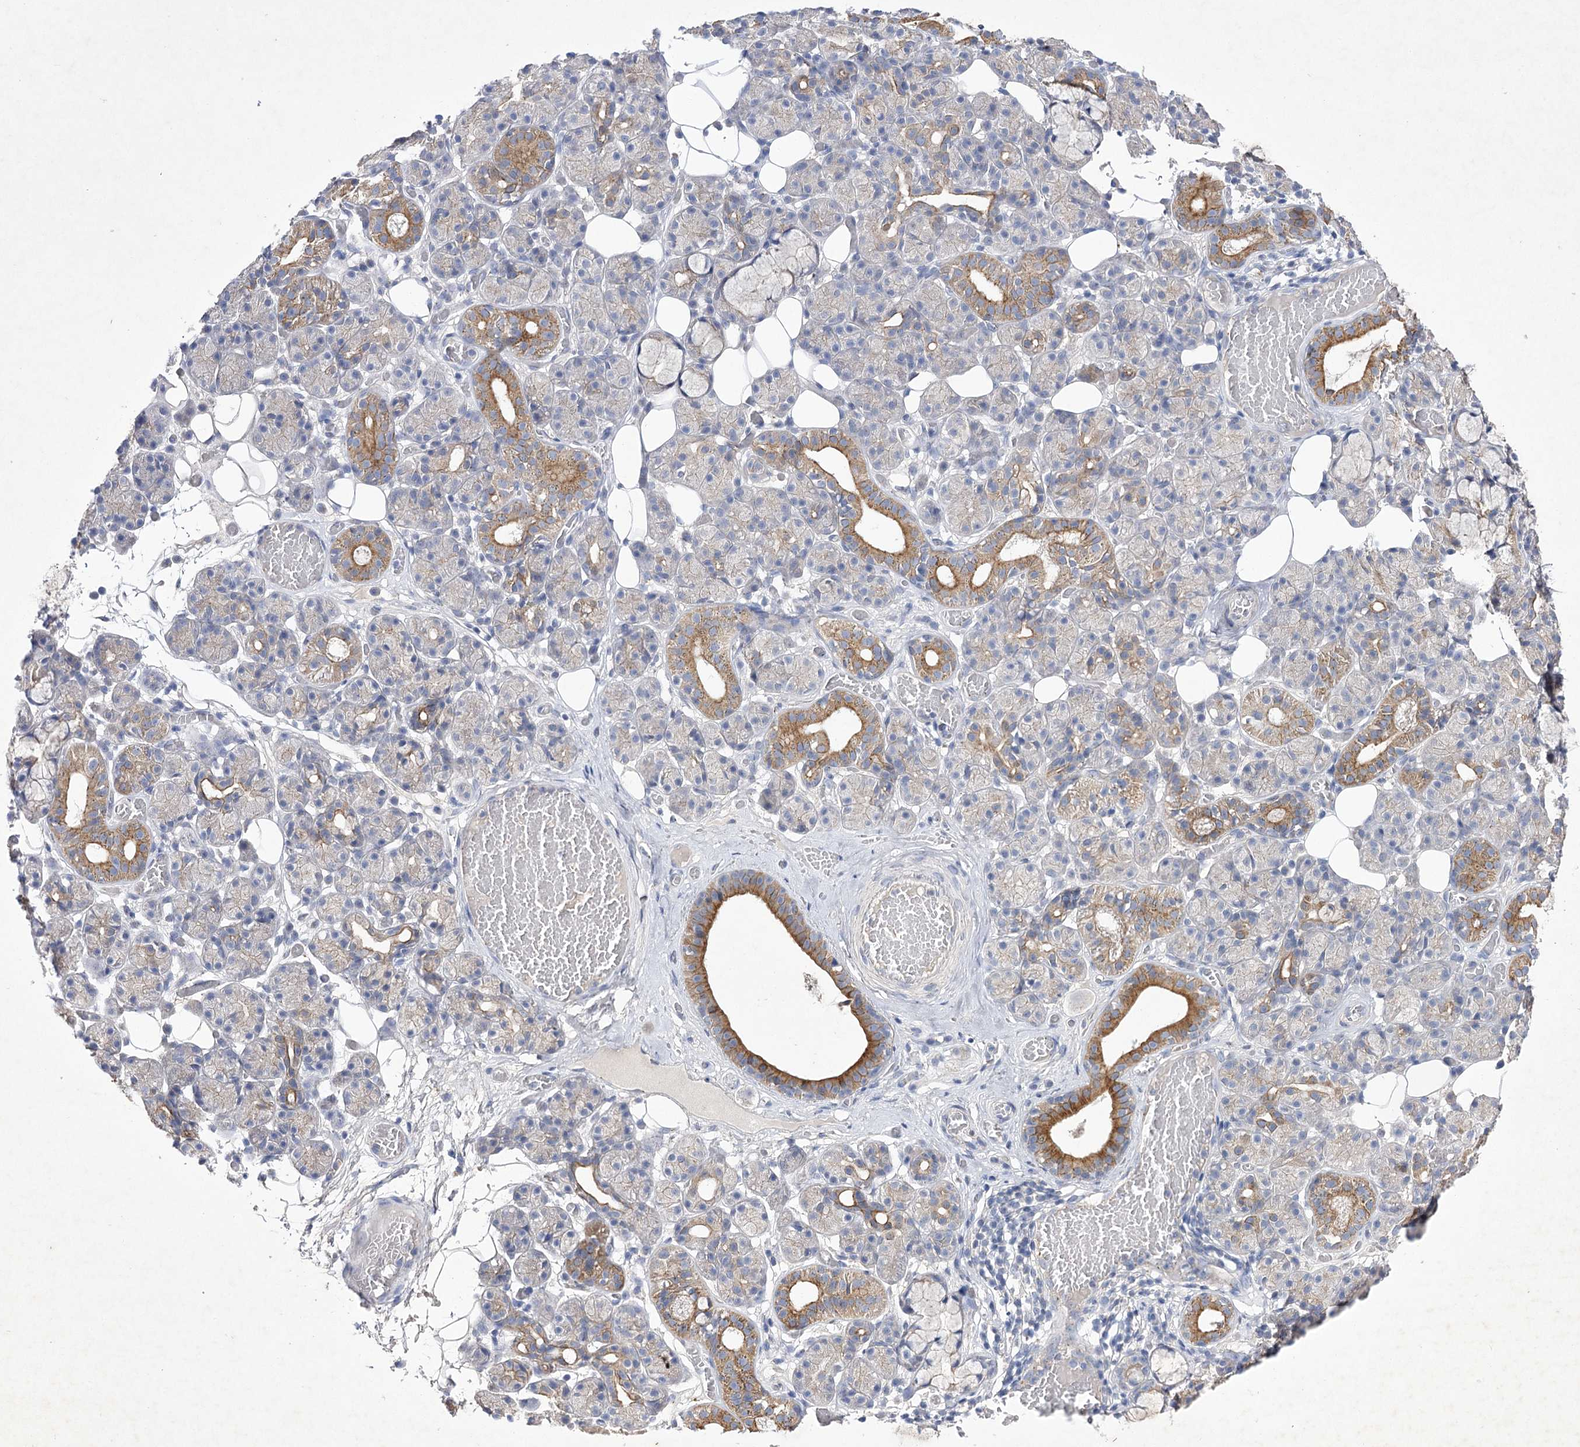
{"staining": {"intensity": "moderate", "quantity": "<25%", "location": "cytoplasmic/membranous"}, "tissue": "salivary gland", "cell_type": "Glandular cells", "image_type": "normal", "snomed": [{"axis": "morphology", "description": "Normal tissue, NOS"}, {"axis": "topography", "description": "Salivary gland"}], "caption": "IHC photomicrograph of normal salivary gland: salivary gland stained using immunohistochemistry (IHC) exhibits low levels of moderate protein expression localized specifically in the cytoplasmic/membranous of glandular cells, appearing as a cytoplasmic/membranous brown color.", "gene": "COX15", "patient": {"sex": "male", "age": 63}}